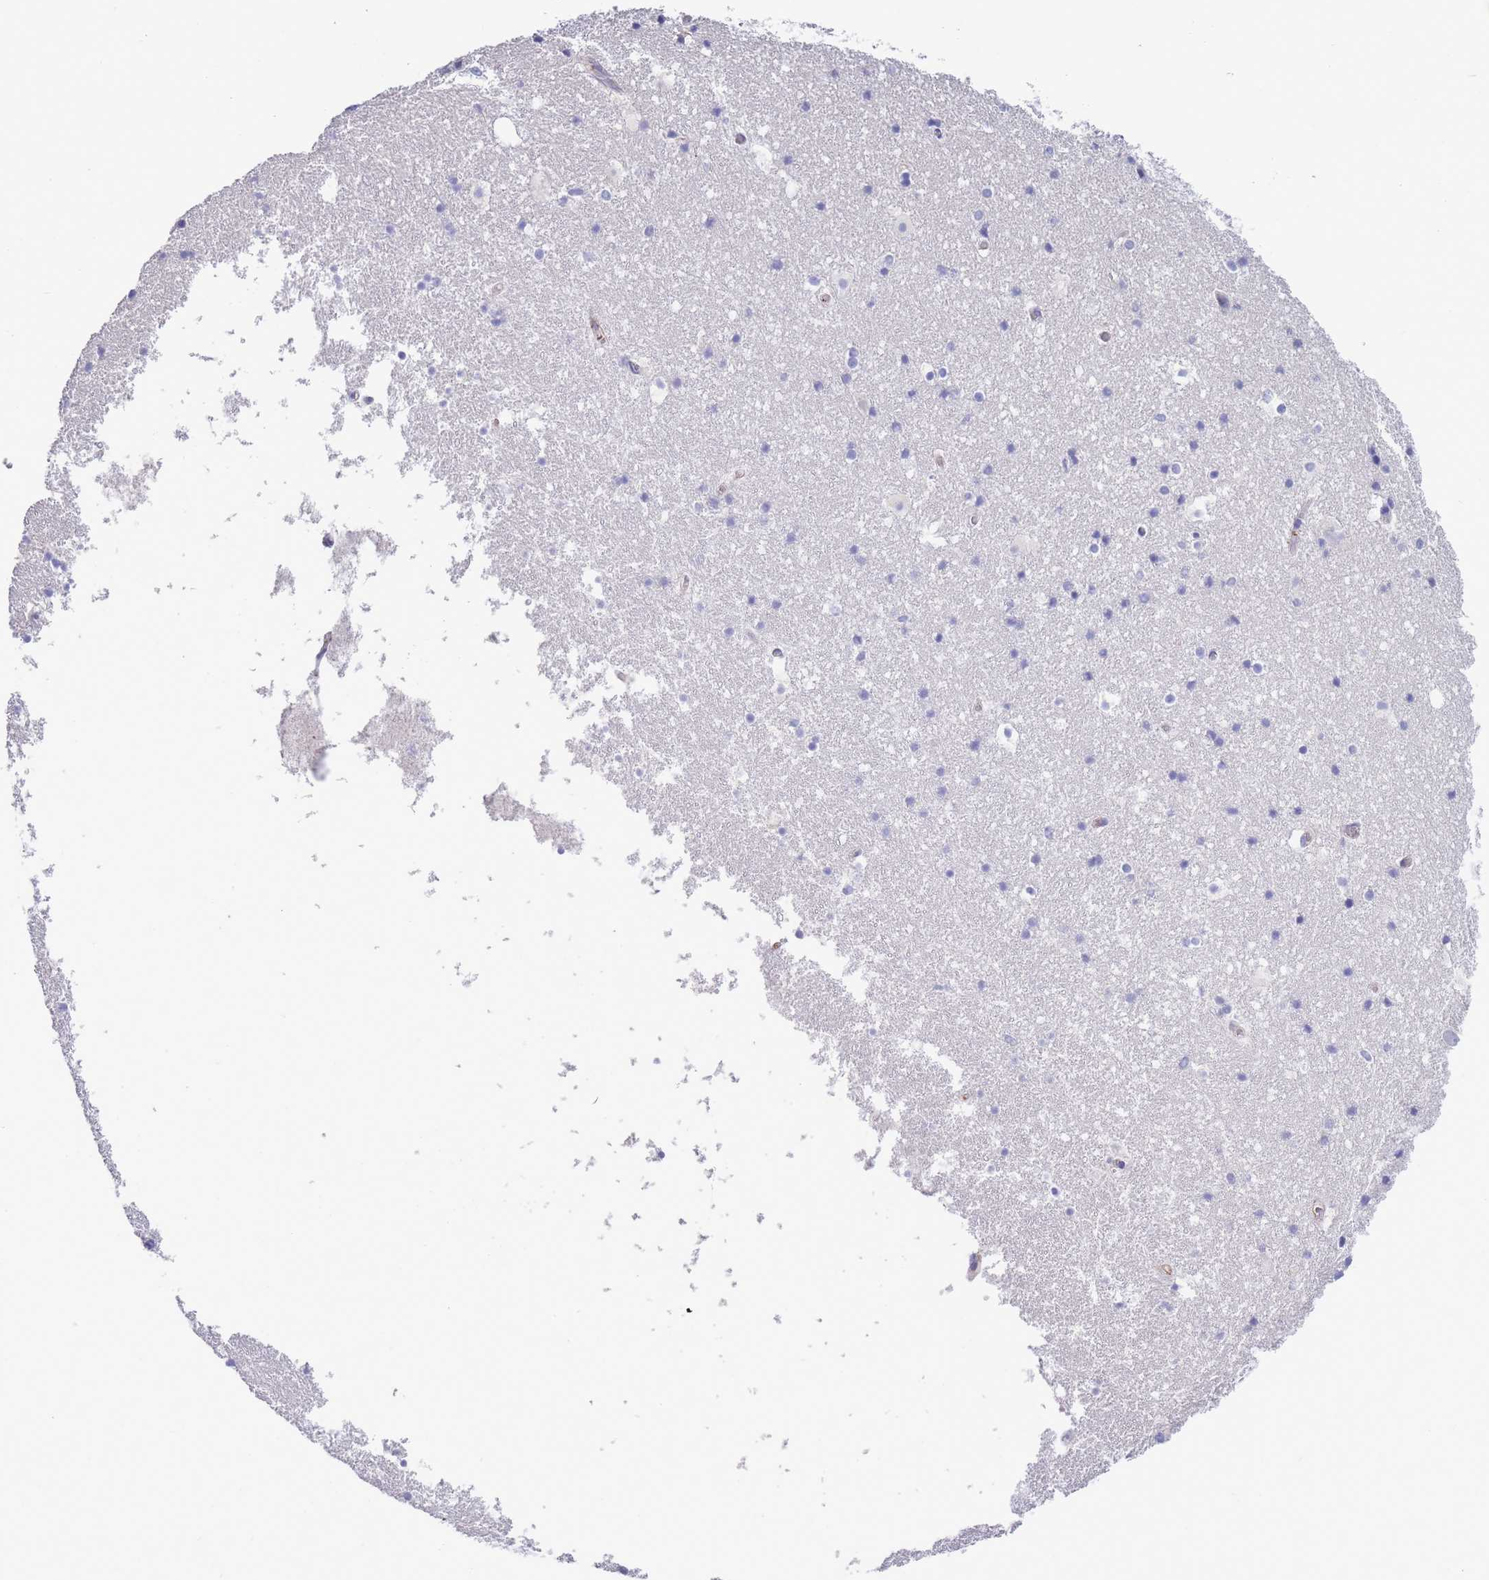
{"staining": {"intensity": "negative", "quantity": "none", "location": "none"}, "tissue": "hippocampus", "cell_type": "Glial cells", "image_type": "normal", "snomed": [{"axis": "morphology", "description": "Normal tissue, NOS"}, {"axis": "topography", "description": "Hippocampus"}], "caption": "Hippocampus stained for a protein using IHC reveals no positivity glial cells.", "gene": "DET1", "patient": {"sex": "female", "age": 52}}